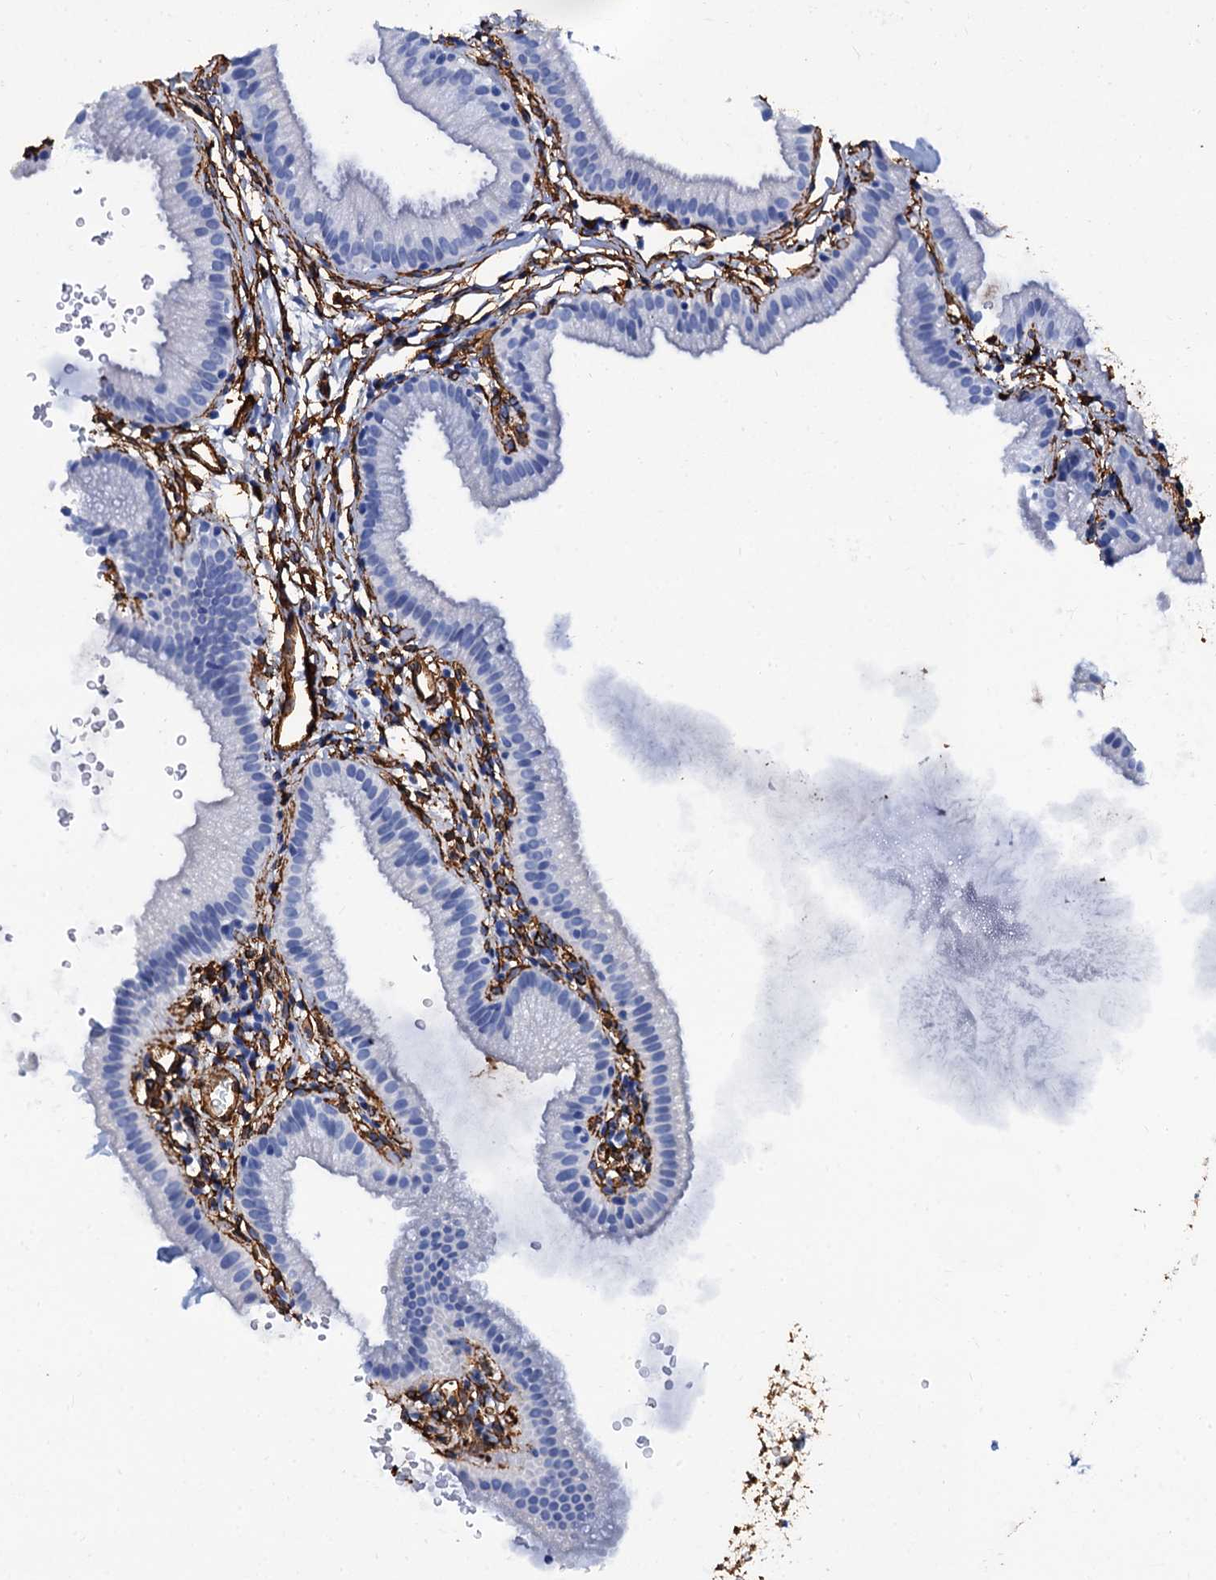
{"staining": {"intensity": "negative", "quantity": "none", "location": "none"}, "tissue": "gallbladder", "cell_type": "Glandular cells", "image_type": "normal", "snomed": [{"axis": "morphology", "description": "Normal tissue, NOS"}, {"axis": "topography", "description": "Gallbladder"}], "caption": "Immunohistochemistry micrograph of normal gallbladder stained for a protein (brown), which demonstrates no expression in glandular cells. (Immunohistochemistry (ihc), brightfield microscopy, high magnification).", "gene": "CAVIN2", "patient": {"sex": "female", "age": 46}}